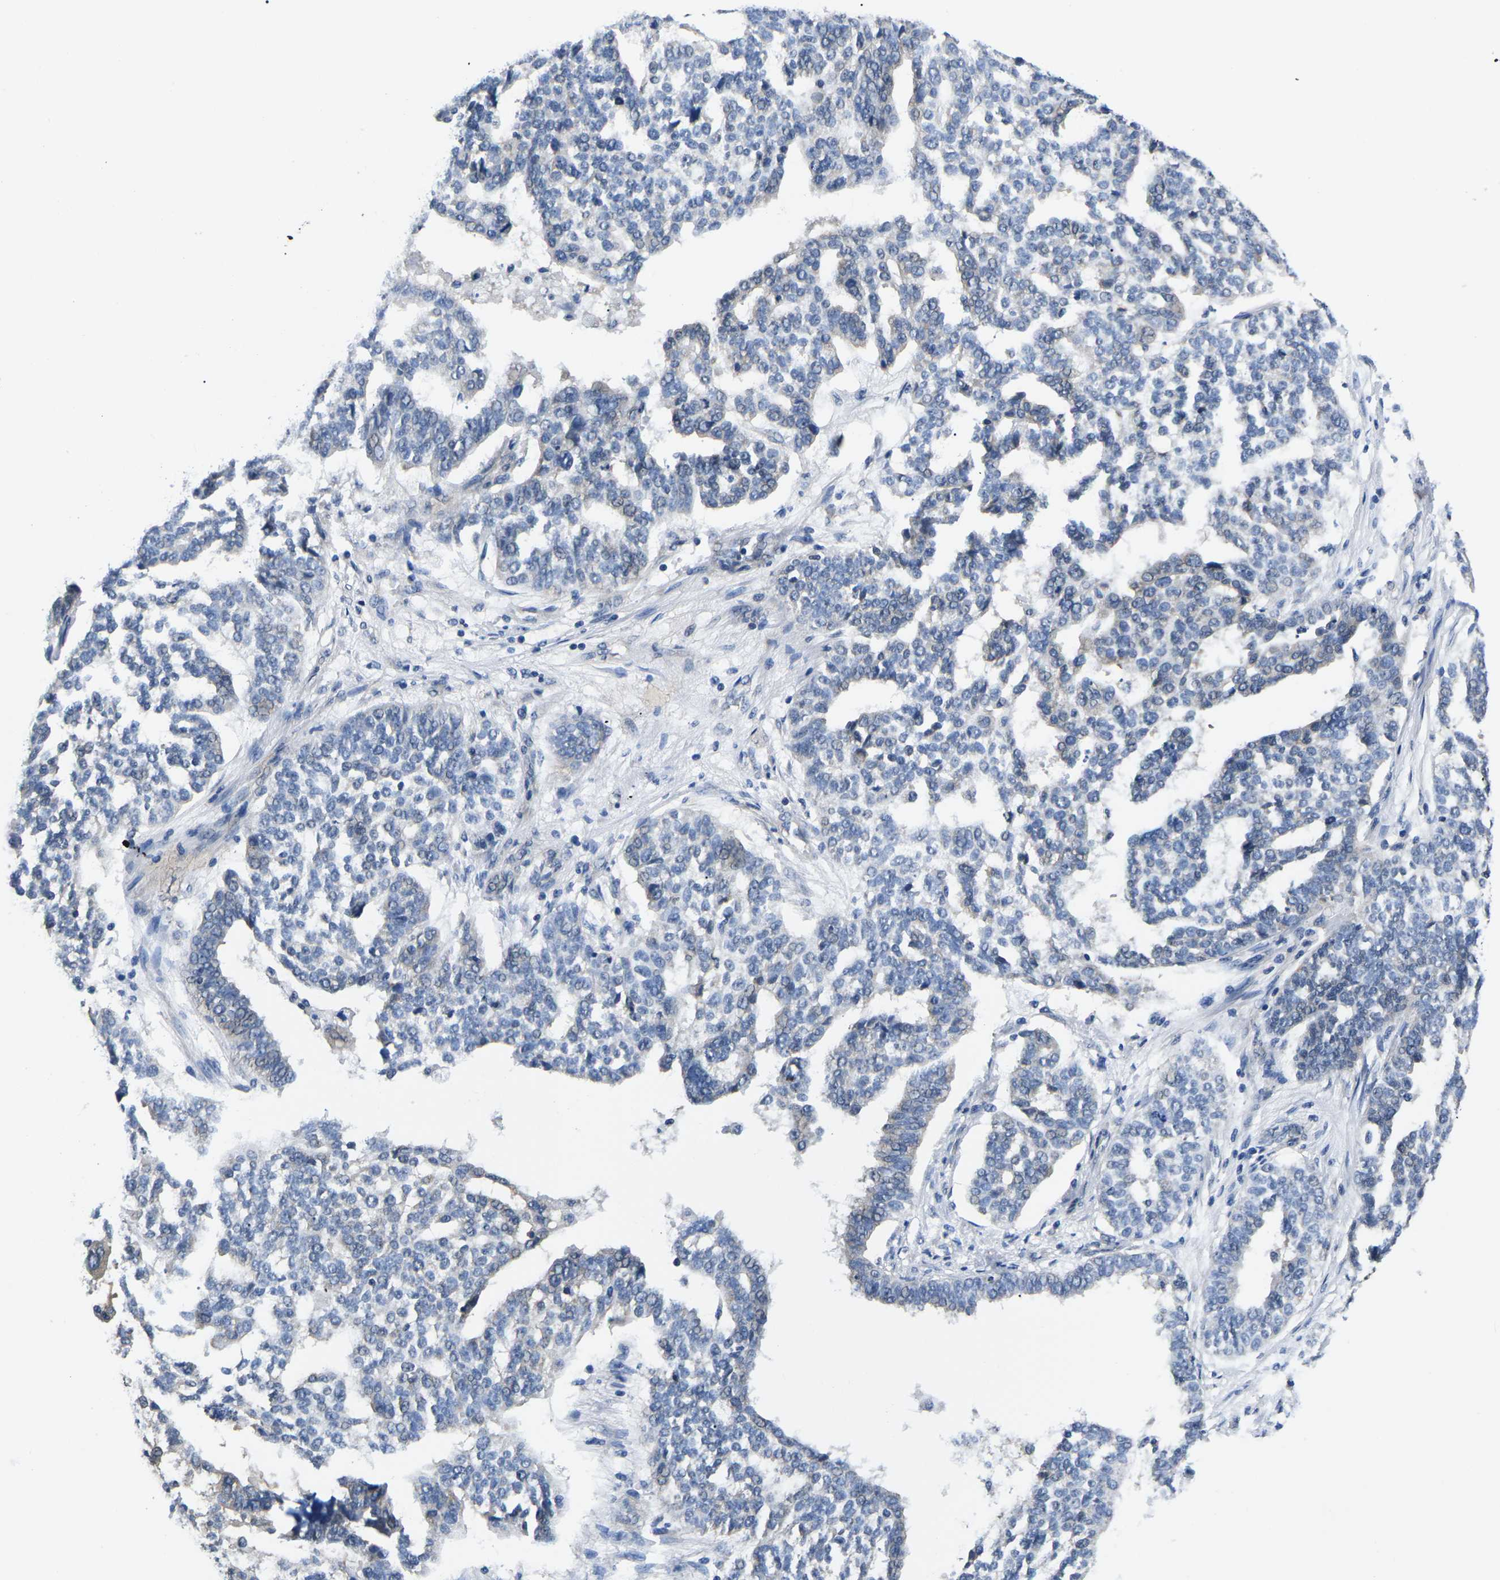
{"staining": {"intensity": "negative", "quantity": "none", "location": "none"}, "tissue": "ovarian cancer", "cell_type": "Tumor cells", "image_type": "cancer", "snomed": [{"axis": "morphology", "description": "Cystadenocarcinoma, serous, NOS"}, {"axis": "topography", "description": "Ovary"}], "caption": "A high-resolution photomicrograph shows IHC staining of ovarian cancer (serous cystadenocarcinoma), which demonstrates no significant staining in tumor cells. (DAB (3,3'-diaminobenzidine) IHC with hematoxylin counter stain).", "gene": "GSK3B", "patient": {"sex": "female", "age": 59}}